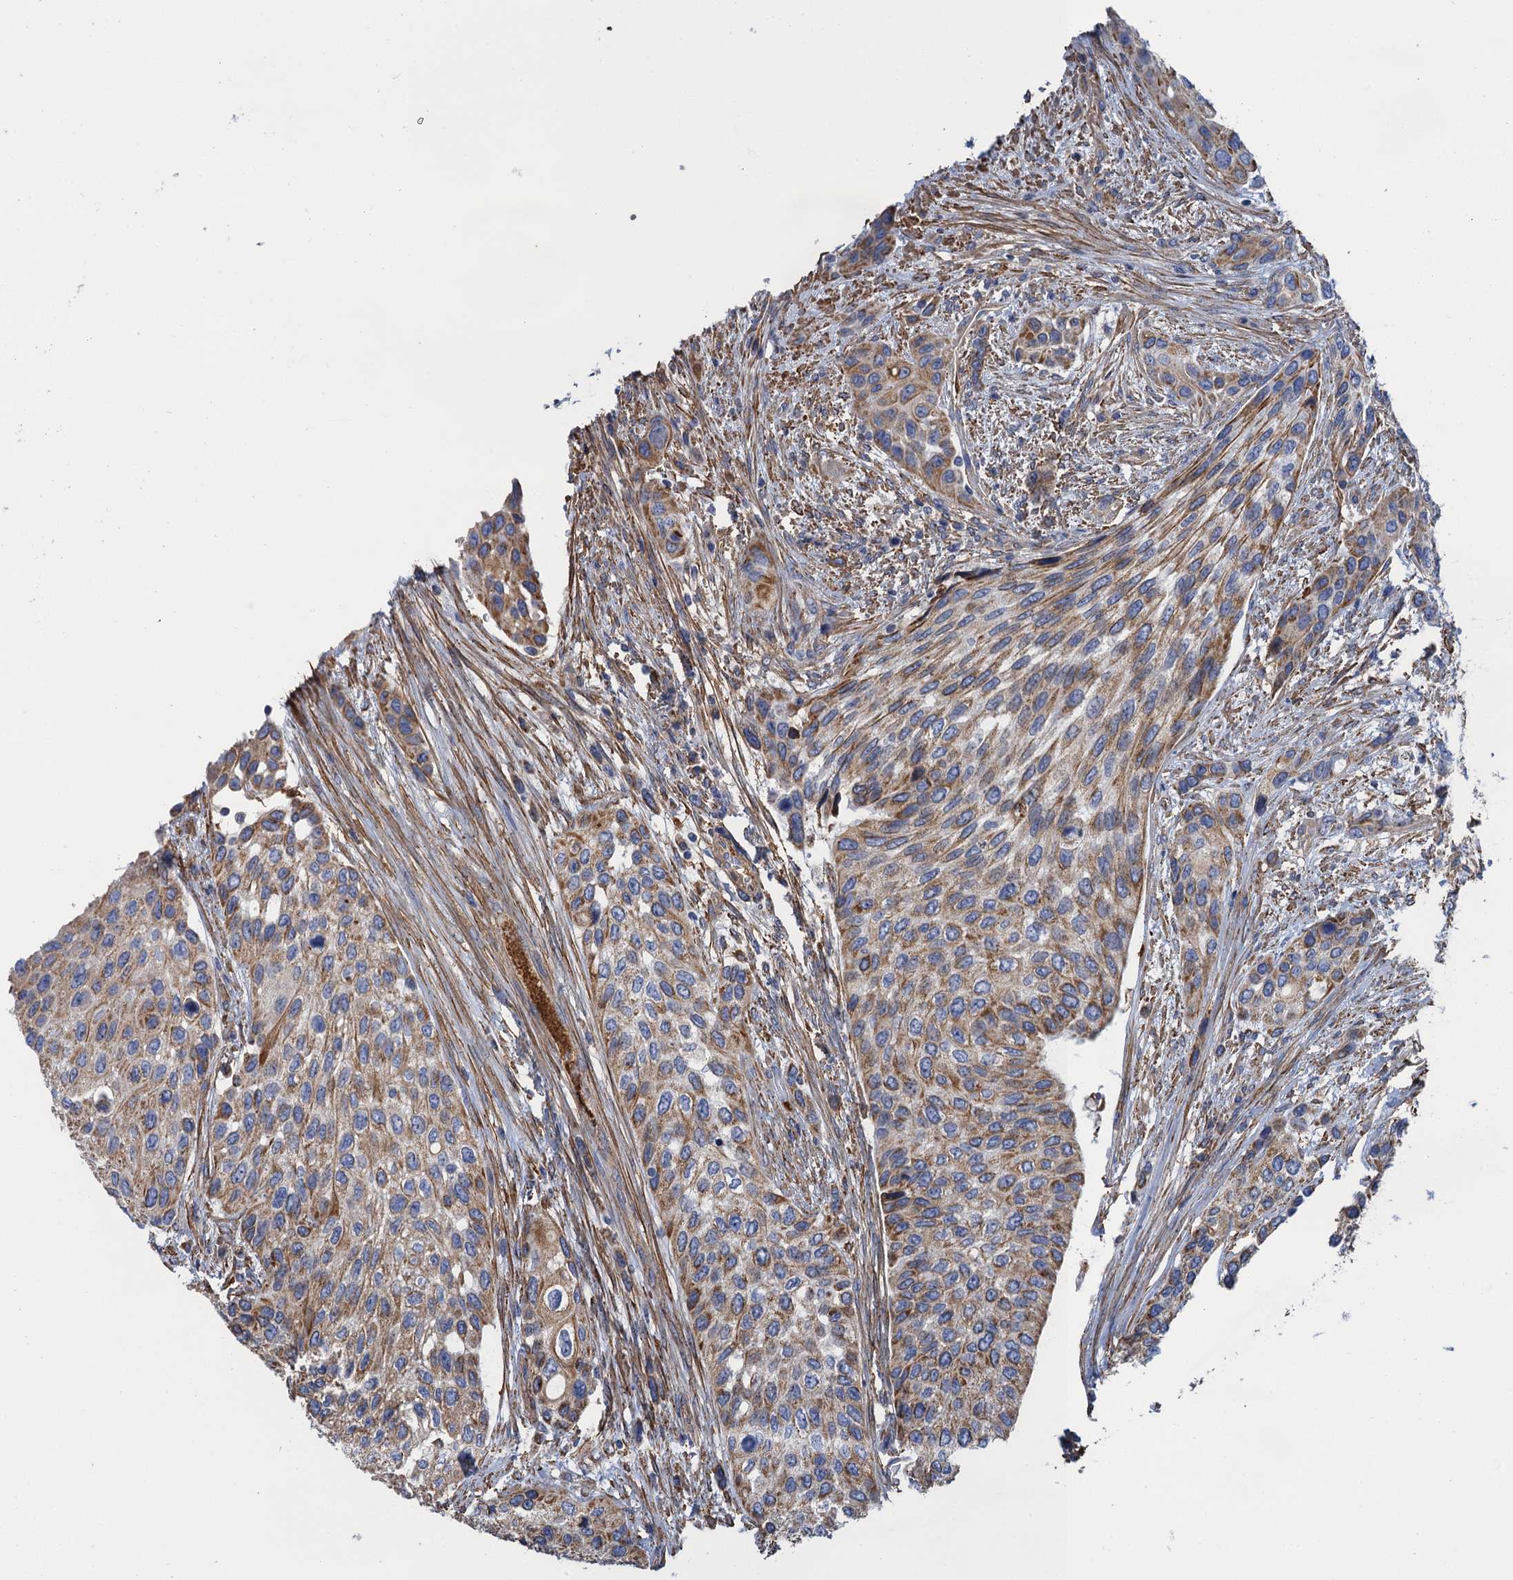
{"staining": {"intensity": "moderate", "quantity": "25%-75%", "location": "cytoplasmic/membranous"}, "tissue": "urothelial cancer", "cell_type": "Tumor cells", "image_type": "cancer", "snomed": [{"axis": "morphology", "description": "Normal tissue, NOS"}, {"axis": "morphology", "description": "Urothelial carcinoma, High grade"}, {"axis": "topography", "description": "Vascular tissue"}, {"axis": "topography", "description": "Urinary bladder"}], "caption": "A brown stain labels moderate cytoplasmic/membranous staining of a protein in high-grade urothelial carcinoma tumor cells. (brown staining indicates protein expression, while blue staining denotes nuclei).", "gene": "GCSH", "patient": {"sex": "female", "age": 56}}